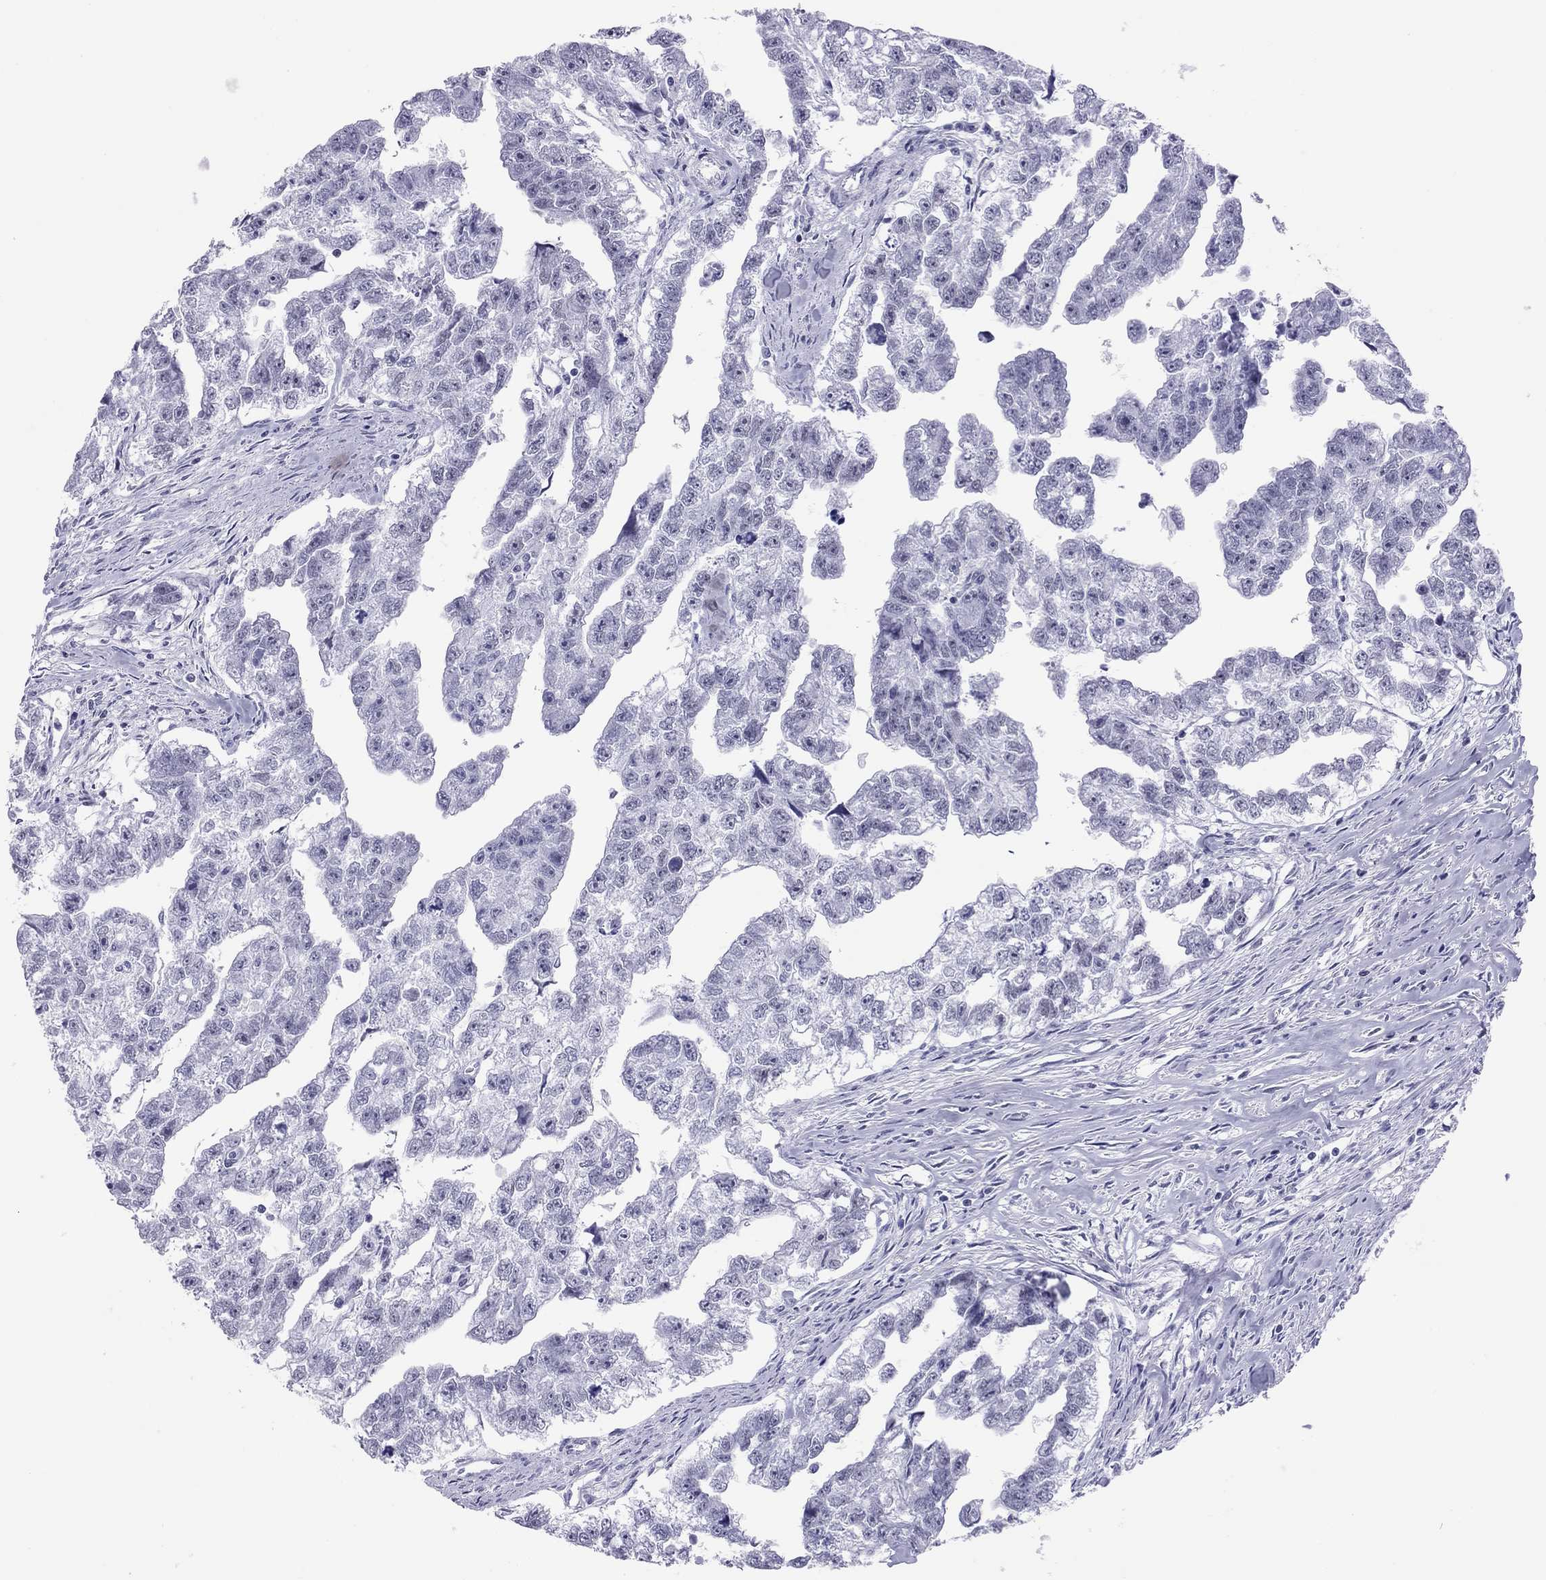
{"staining": {"intensity": "negative", "quantity": "none", "location": "none"}, "tissue": "testis cancer", "cell_type": "Tumor cells", "image_type": "cancer", "snomed": [{"axis": "morphology", "description": "Carcinoma, Embryonal, NOS"}, {"axis": "morphology", "description": "Teratoma, malignant, NOS"}, {"axis": "topography", "description": "Testis"}], "caption": "There is no significant expression in tumor cells of testis cancer.", "gene": "JHY", "patient": {"sex": "male", "age": 44}}